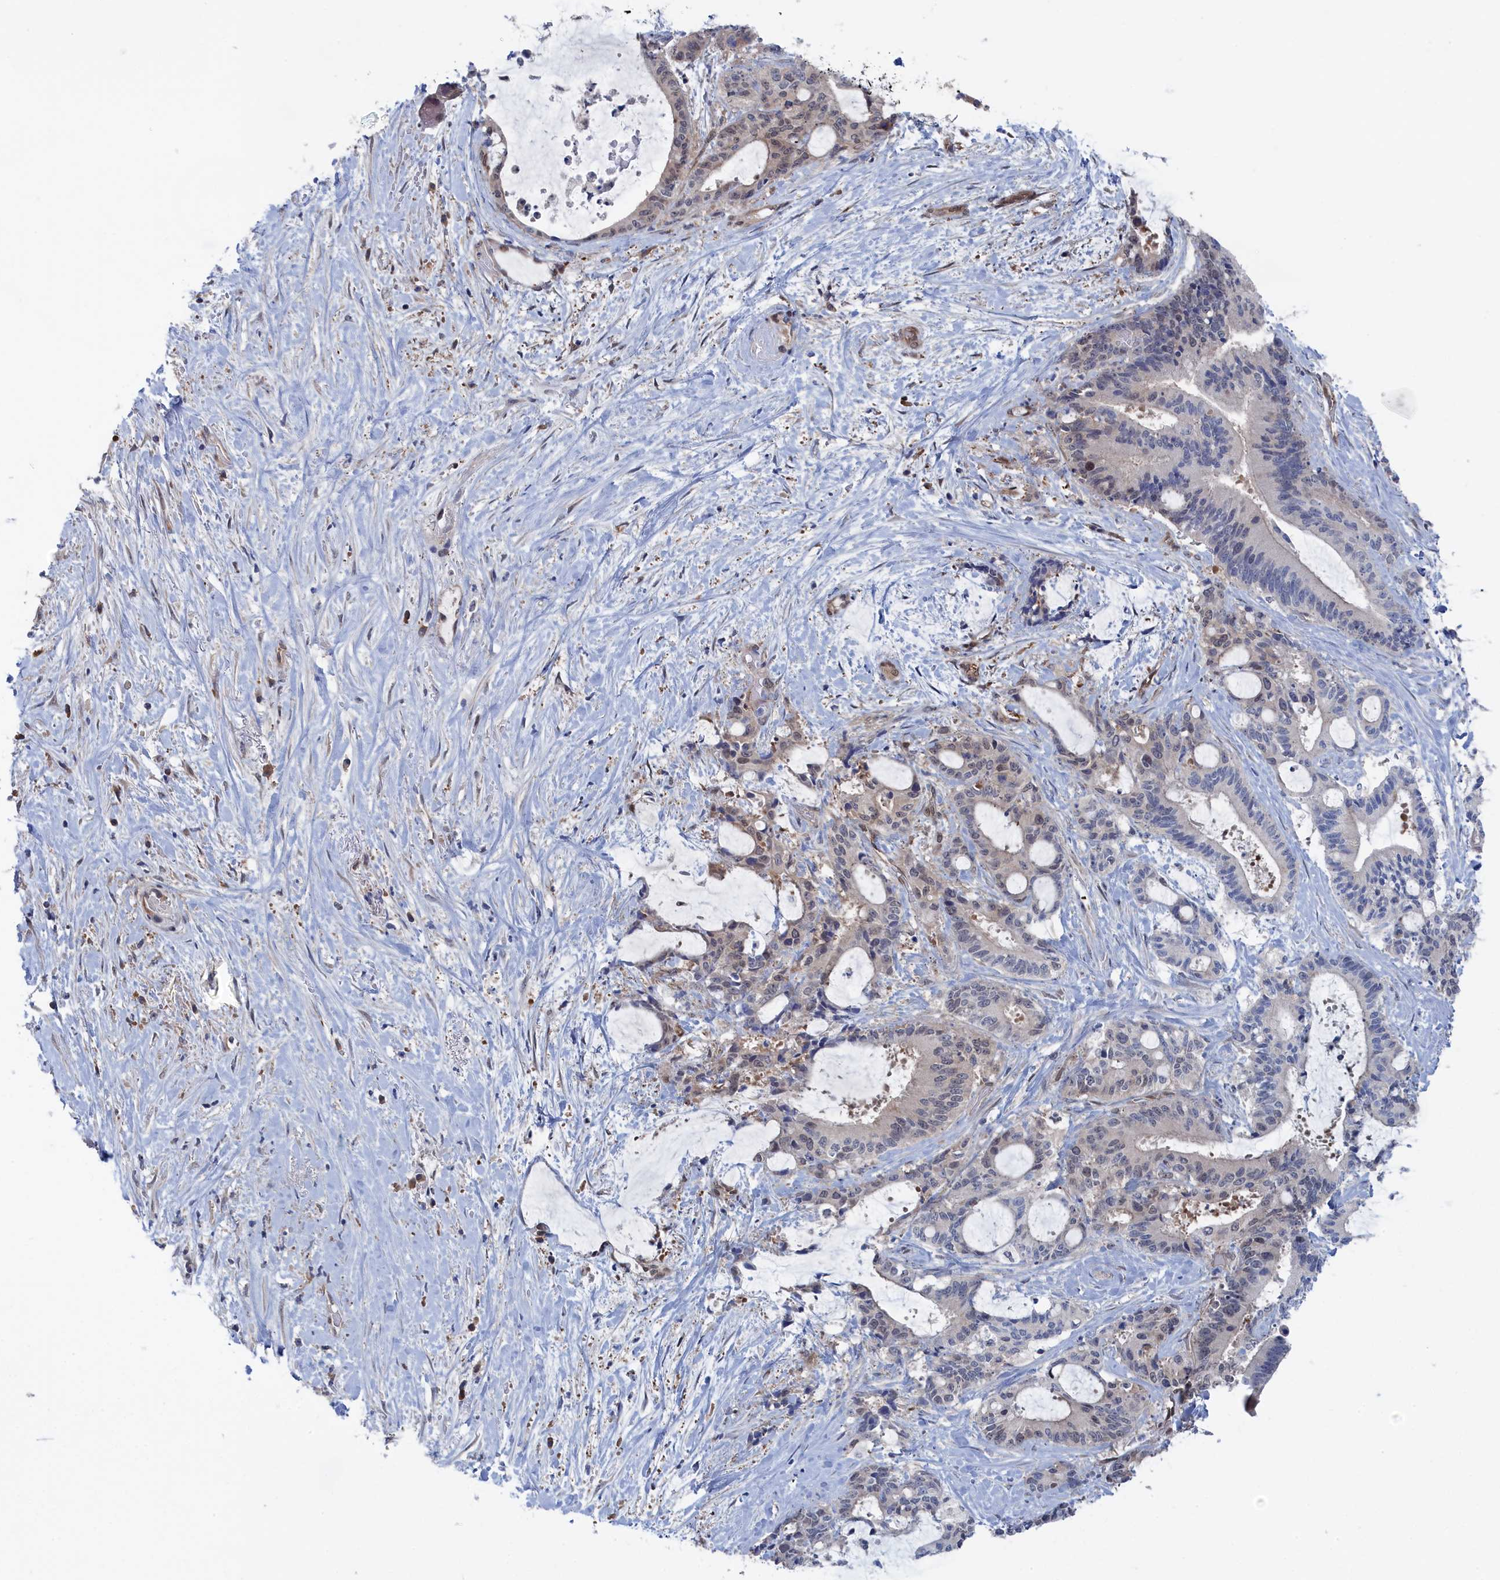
{"staining": {"intensity": "weak", "quantity": "<25%", "location": "nuclear"}, "tissue": "liver cancer", "cell_type": "Tumor cells", "image_type": "cancer", "snomed": [{"axis": "morphology", "description": "Normal tissue, NOS"}, {"axis": "morphology", "description": "Cholangiocarcinoma"}, {"axis": "topography", "description": "Liver"}, {"axis": "topography", "description": "Peripheral nerve tissue"}], "caption": "Liver cholangiocarcinoma stained for a protein using immunohistochemistry displays no positivity tumor cells.", "gene": "IRGQ", "patient": {"sex": "female", "age": 73}}